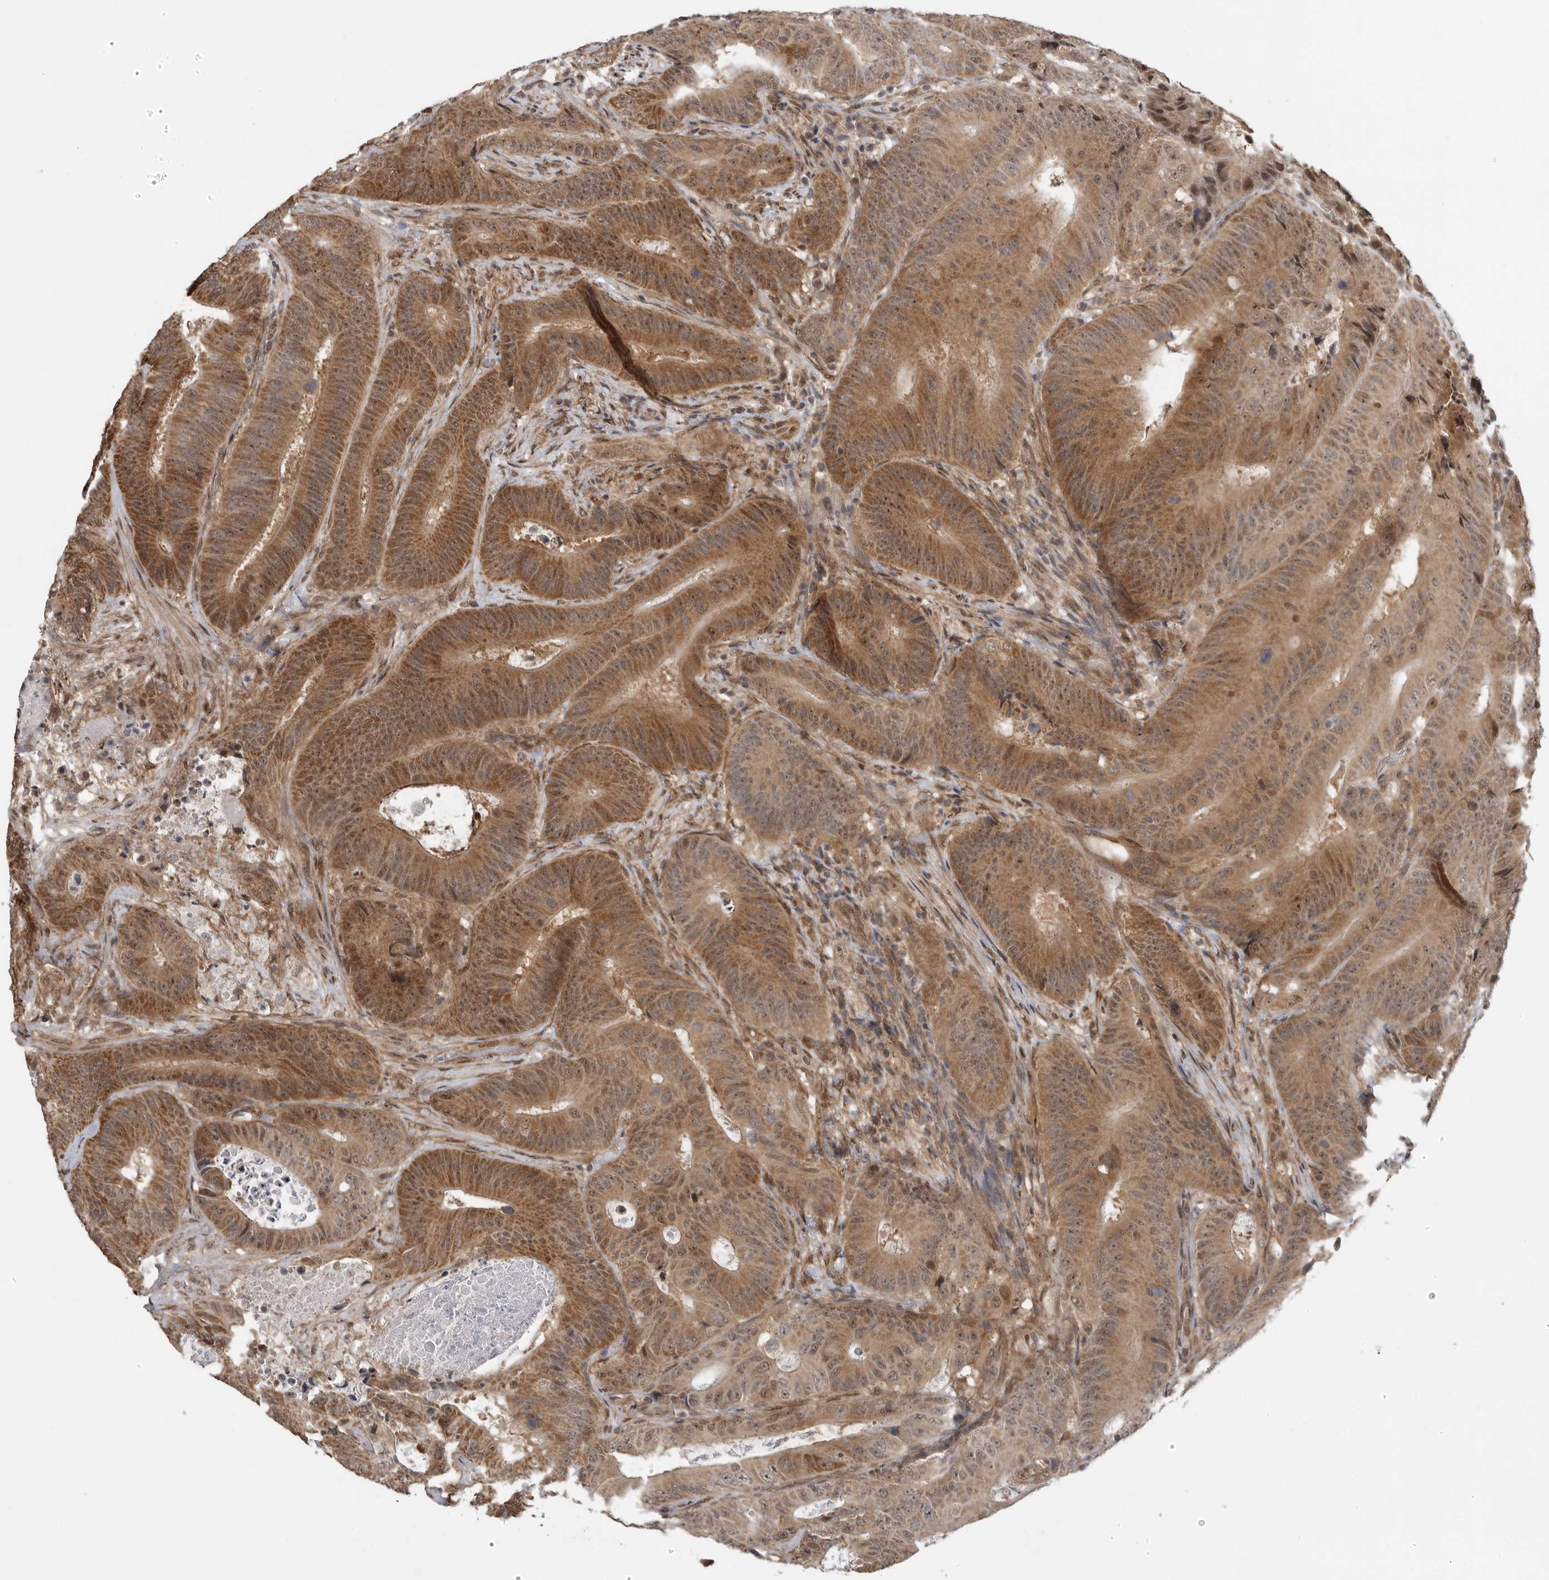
{"staining": {"intensity": "moderate", "quantity": ">75%", "location": "cytoplasmic/membranous,nuclear"}, "tissue": "colorectal cancer", "cell_type": "Tumor cells", "image_type": "cancer", "snomed": [{"axis": "morphology", "description": "Adenocarcinoma, NOS"}, {"axis": "topography", "description": "Colon"}], "caption": "An immunohistochemistry (IHC) micrograph of neoplastic tissue is shown. Protein staining in brown highlights moderate cytoplasmic/membranous and nuclear positivity in colorectal cancer (adenocarcinoma) within tumor cells. The protein of interest is shown in brown color, while the nuclei are stained blue.", "gene": "VPS50", "patient": {"sex": "male", "age": 83}}